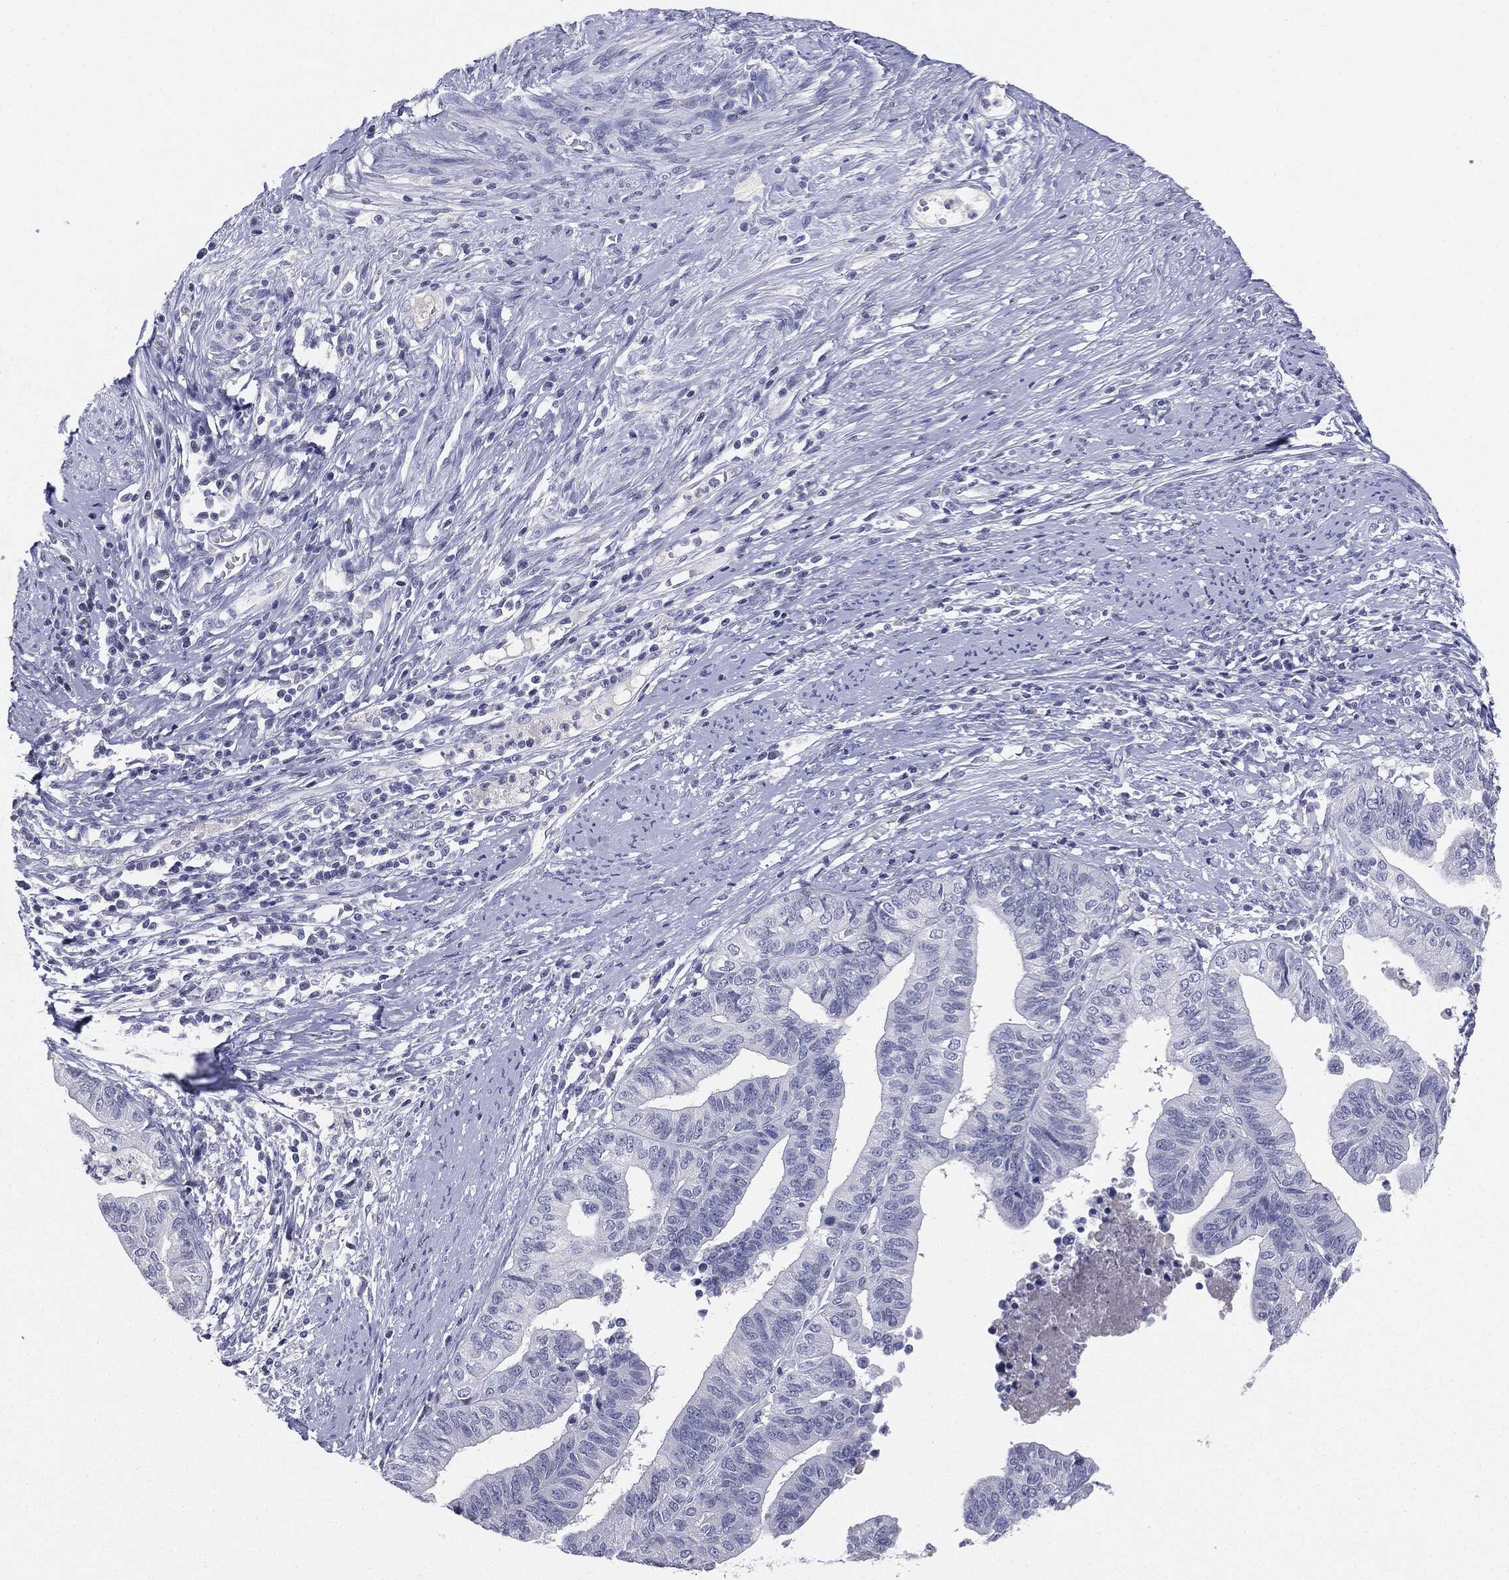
{"staining": {"intensity": "negative", "quantity": "none", "location": "none"}, "tissue": "endometrial cancer", "cell_type": "Tumor cells", "image_type": "cancer", "snomed": [{"axis": "morphology", "description": "Adenocarcinoma, NOS"}, {"axis": "topography", "description": "Endometrium"}], "caption": "Tumor cells show no significant staining in endometrial cancer (adenocarcinoma). The staining was performed using DAB (3,3'-diaminobenzidine) to visualize the protein expression in brown, while the nuclei were stained in blue with hematoxylin (Magnification: 20x).", "gene": "SERPINB4", "patient": {"sex": "female", "age": 65}}